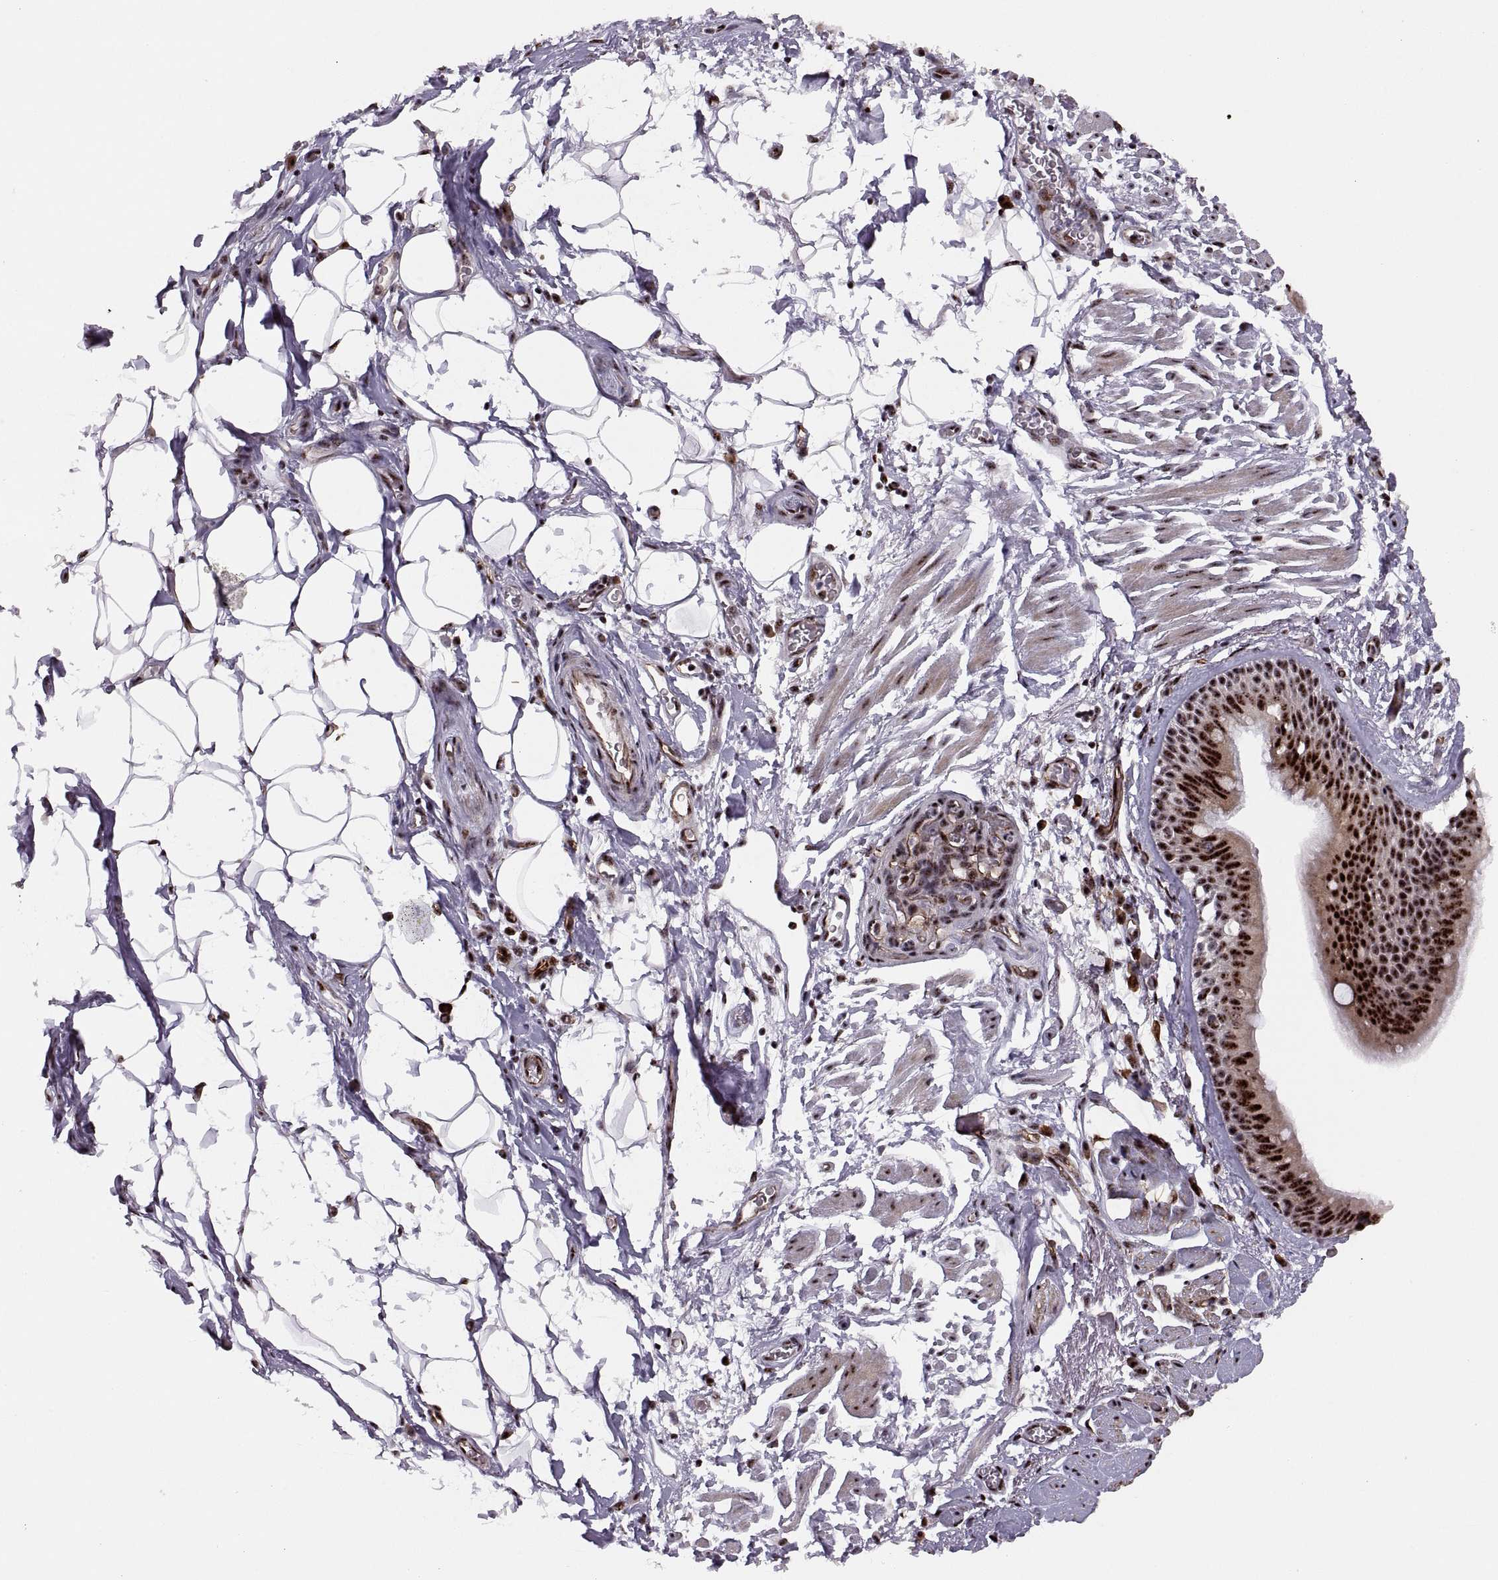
{"staining": {"intensity": "strong", "quantity": ">75%", "location": "nuclear"}, "tissue": "bronchus", "cell_type": "Respiratory epithelial cells", "image_type": "normal", "snomed": [{"axis": "morphology", "description": "Normal tissue, NOS"}, {"axis": "topography", "description": "Cartilage tissue"}, {"axis": "topography", "description": "Bronchus"}], "caption": "Immunohistochemistry photomicrograph of normal human bronchus stained for a protein (brown), which exhibits high levels of strong nuclear positivity in approximately >75% of respiratory epithelial cells.", "gene": "ZCCHC17", "patient": {"sex": "male", "age": 58}}